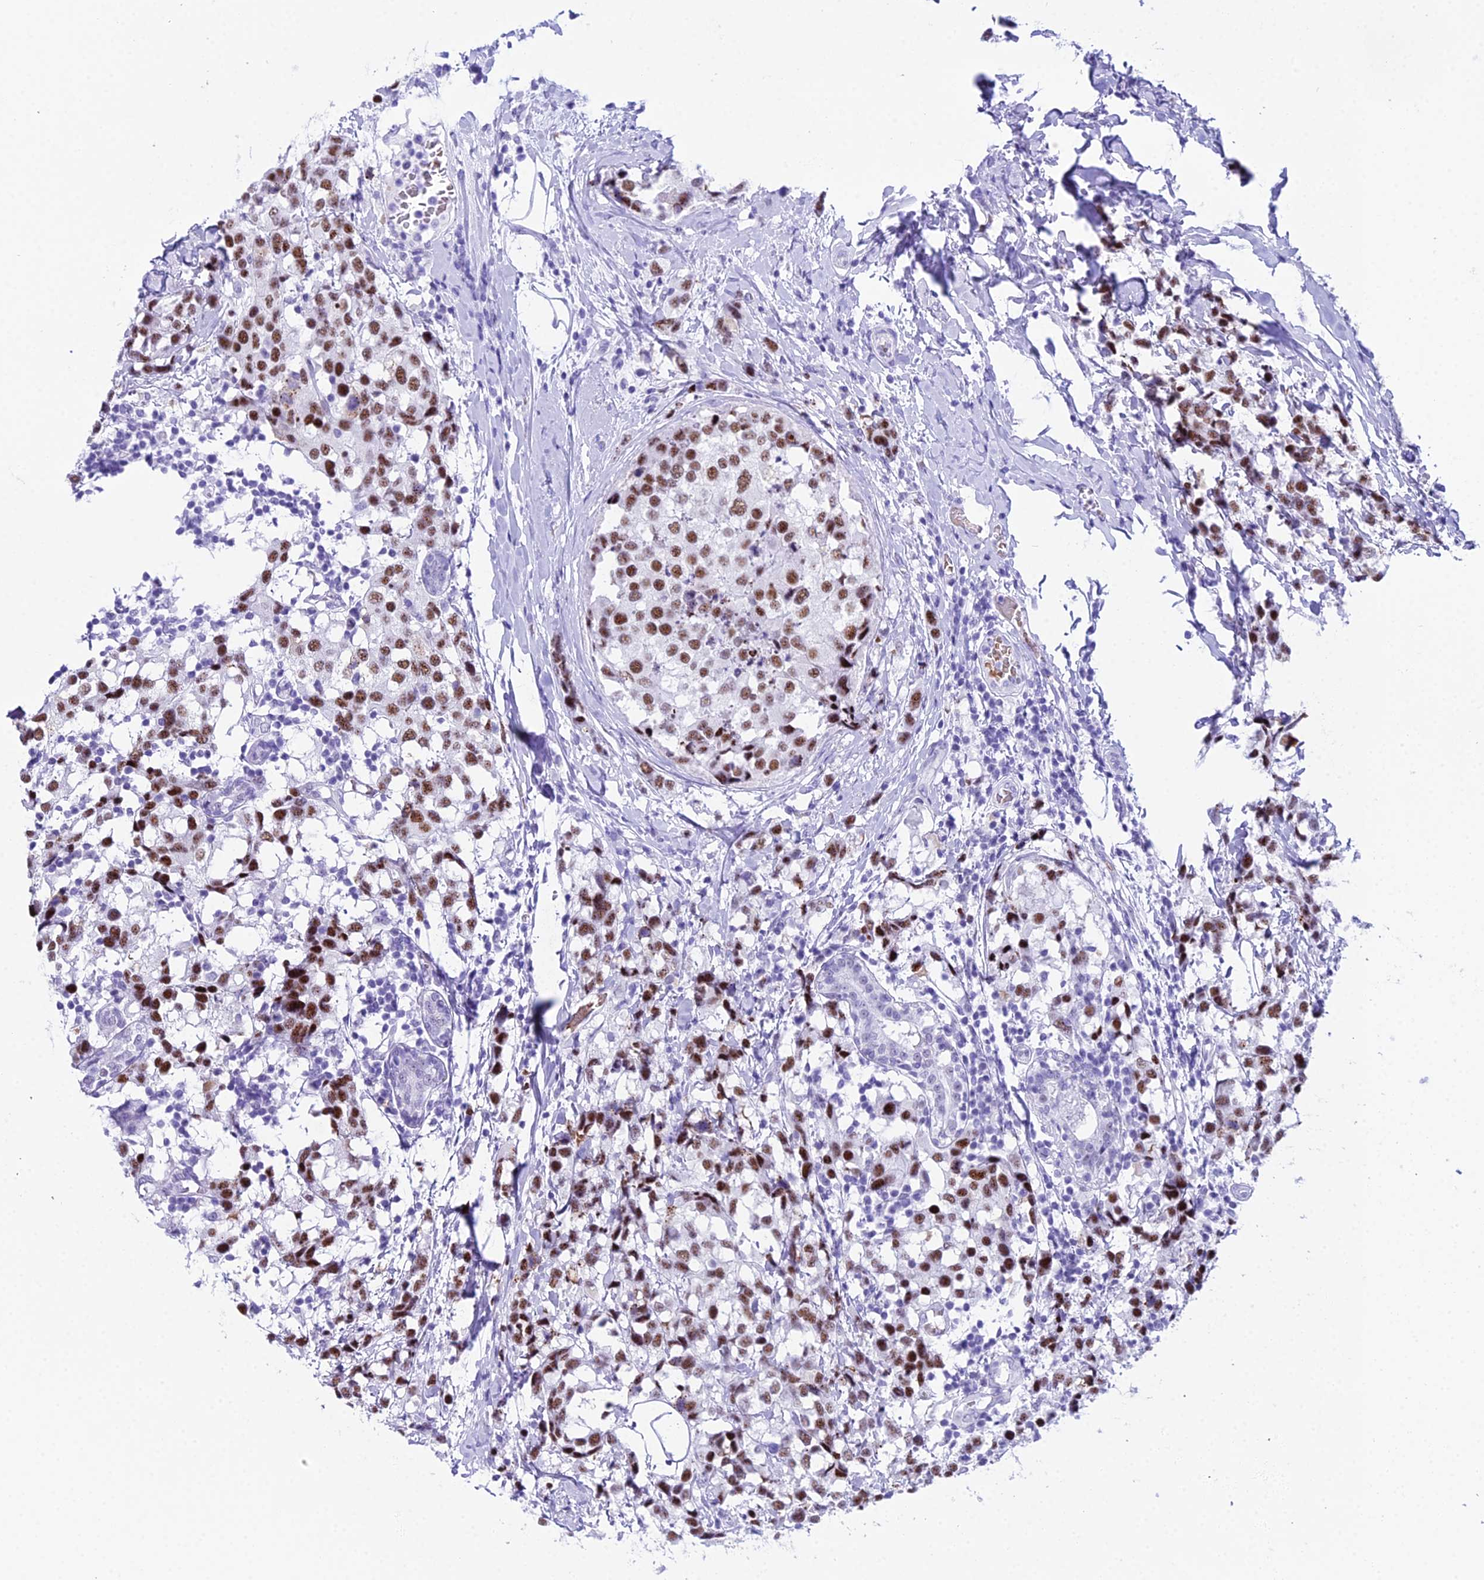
{"staining": {"intensity": "moderate", "quantity": ">75%", "location": "nuclear"}, "tissue": "breast cancer", "cell_type": "Tumor cells", "image_type": "cancer", "snomed": [{"axis": "morphology", "description": "Lobular carcinoma"}, {"axis": "topography", "description": "Breast"}], "caption": "Immunohistochemical staining of breast cancer (lobular carcinoma) demonstrates medium levels of moderate nuclear staining in approximately >75% of tumor cells. Nuclei are stained in blue.", "gene": "RNPS1", "patient": {"sex": "female", "age": 59}}